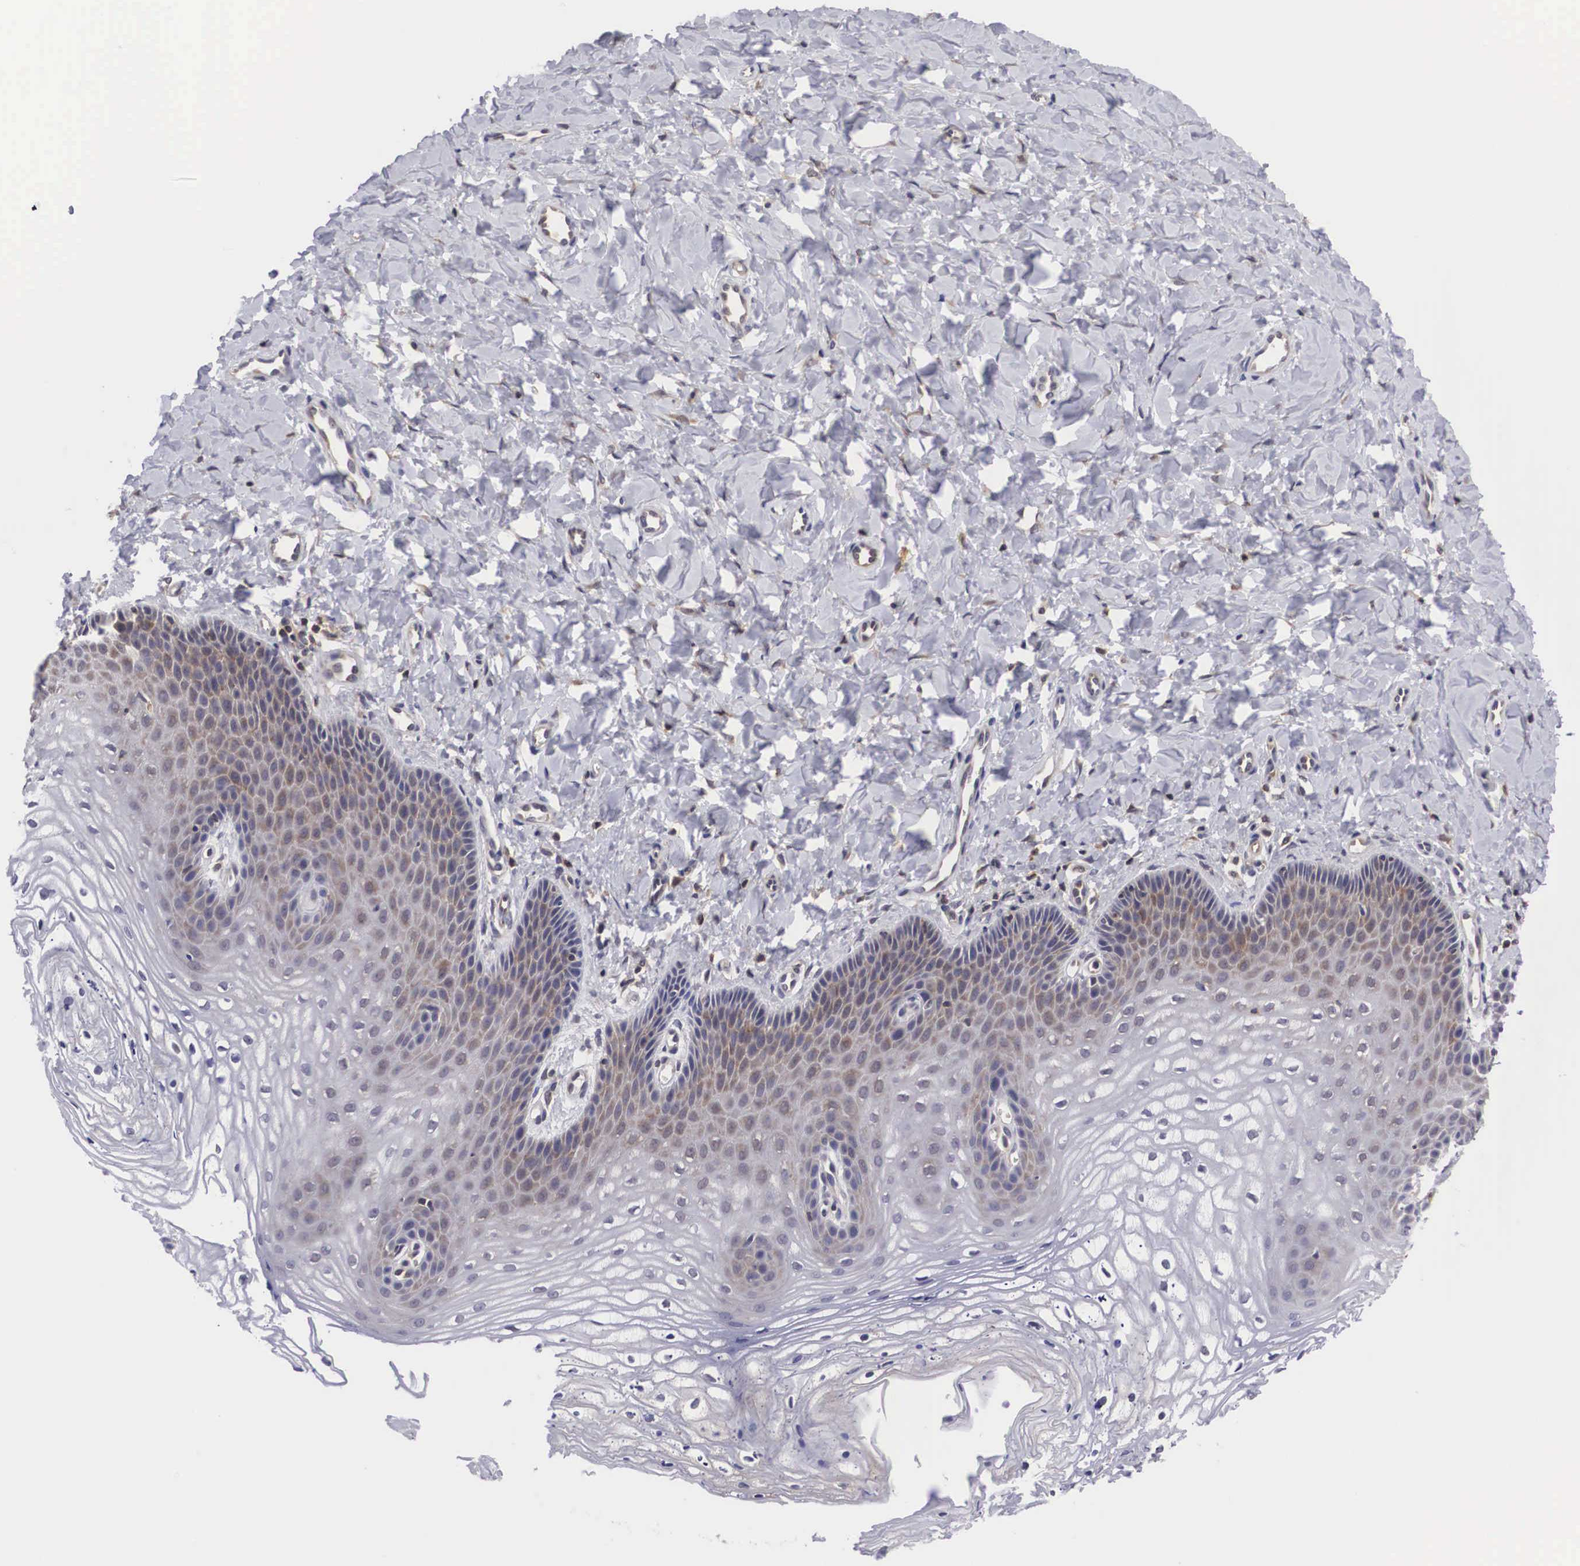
{"staining": {"intensity": "moderate", "quantity": "25%-75%", "location": "cytoplasmic/membranous,nuclear"}, "tissue": "vagina", "cell_type": "Squamous epithelial cells", "image_type": "normal", "snomed": [{"axis": "morphology", "description": "Normal tissue, NOS"}, {"axis": "topography", "description": "Vagina"}], "caption": "About 25%-75% of squamous epithelial cells in benign vagina demonstrate moderate cytoplasmic/membranous,nuclear protein expression as visualized by brown immunohistochemical staining.", "gene": "ADSL", "patient": {"sex": "female", "age": 68}}